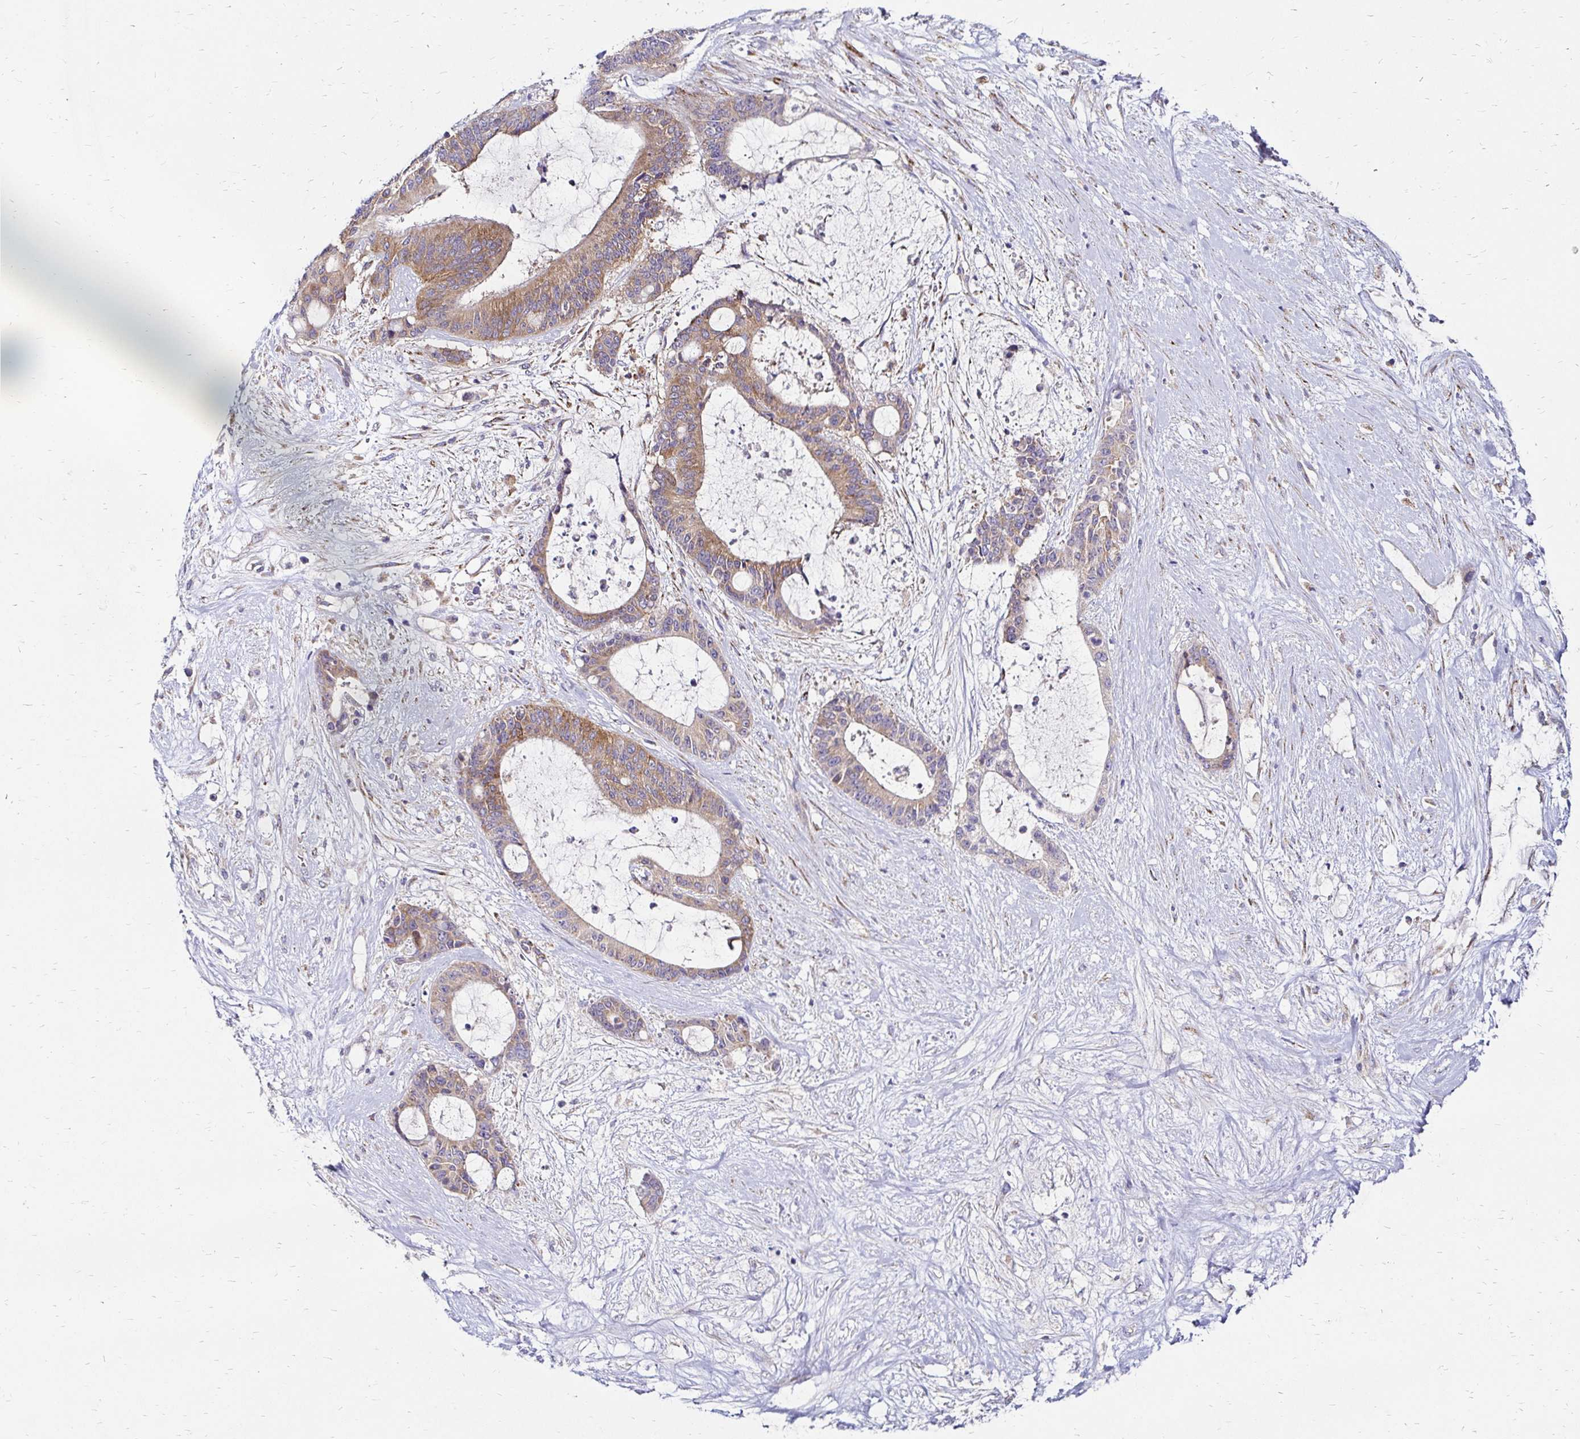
{"staining": {"intensity": "moderate", "quantity": "25%-75%", "location": "cytoplasmic/membranous"}, "tissue": "liver cancer", "cell_type": "Tumor cells", "image_type": "cancer", "snomed": [{"axis": "morphology", "description": "Normal tissue, NOS"}, {"axis": "morphology", "description": "Cholangiocarcinoma"}, {"axis": "topography", "description": "Liver"}, {"axis": "topography", "description": "Peripheral nerve tissue"}], "caption": "A histopathology image of human liver cholangiocarcinoma stained for a protein reveals moderate cytoplasmic/membranous brown staining in tumor cells.", "gene": "IDUA", "patient": {"sex": "female", "age": 73}}